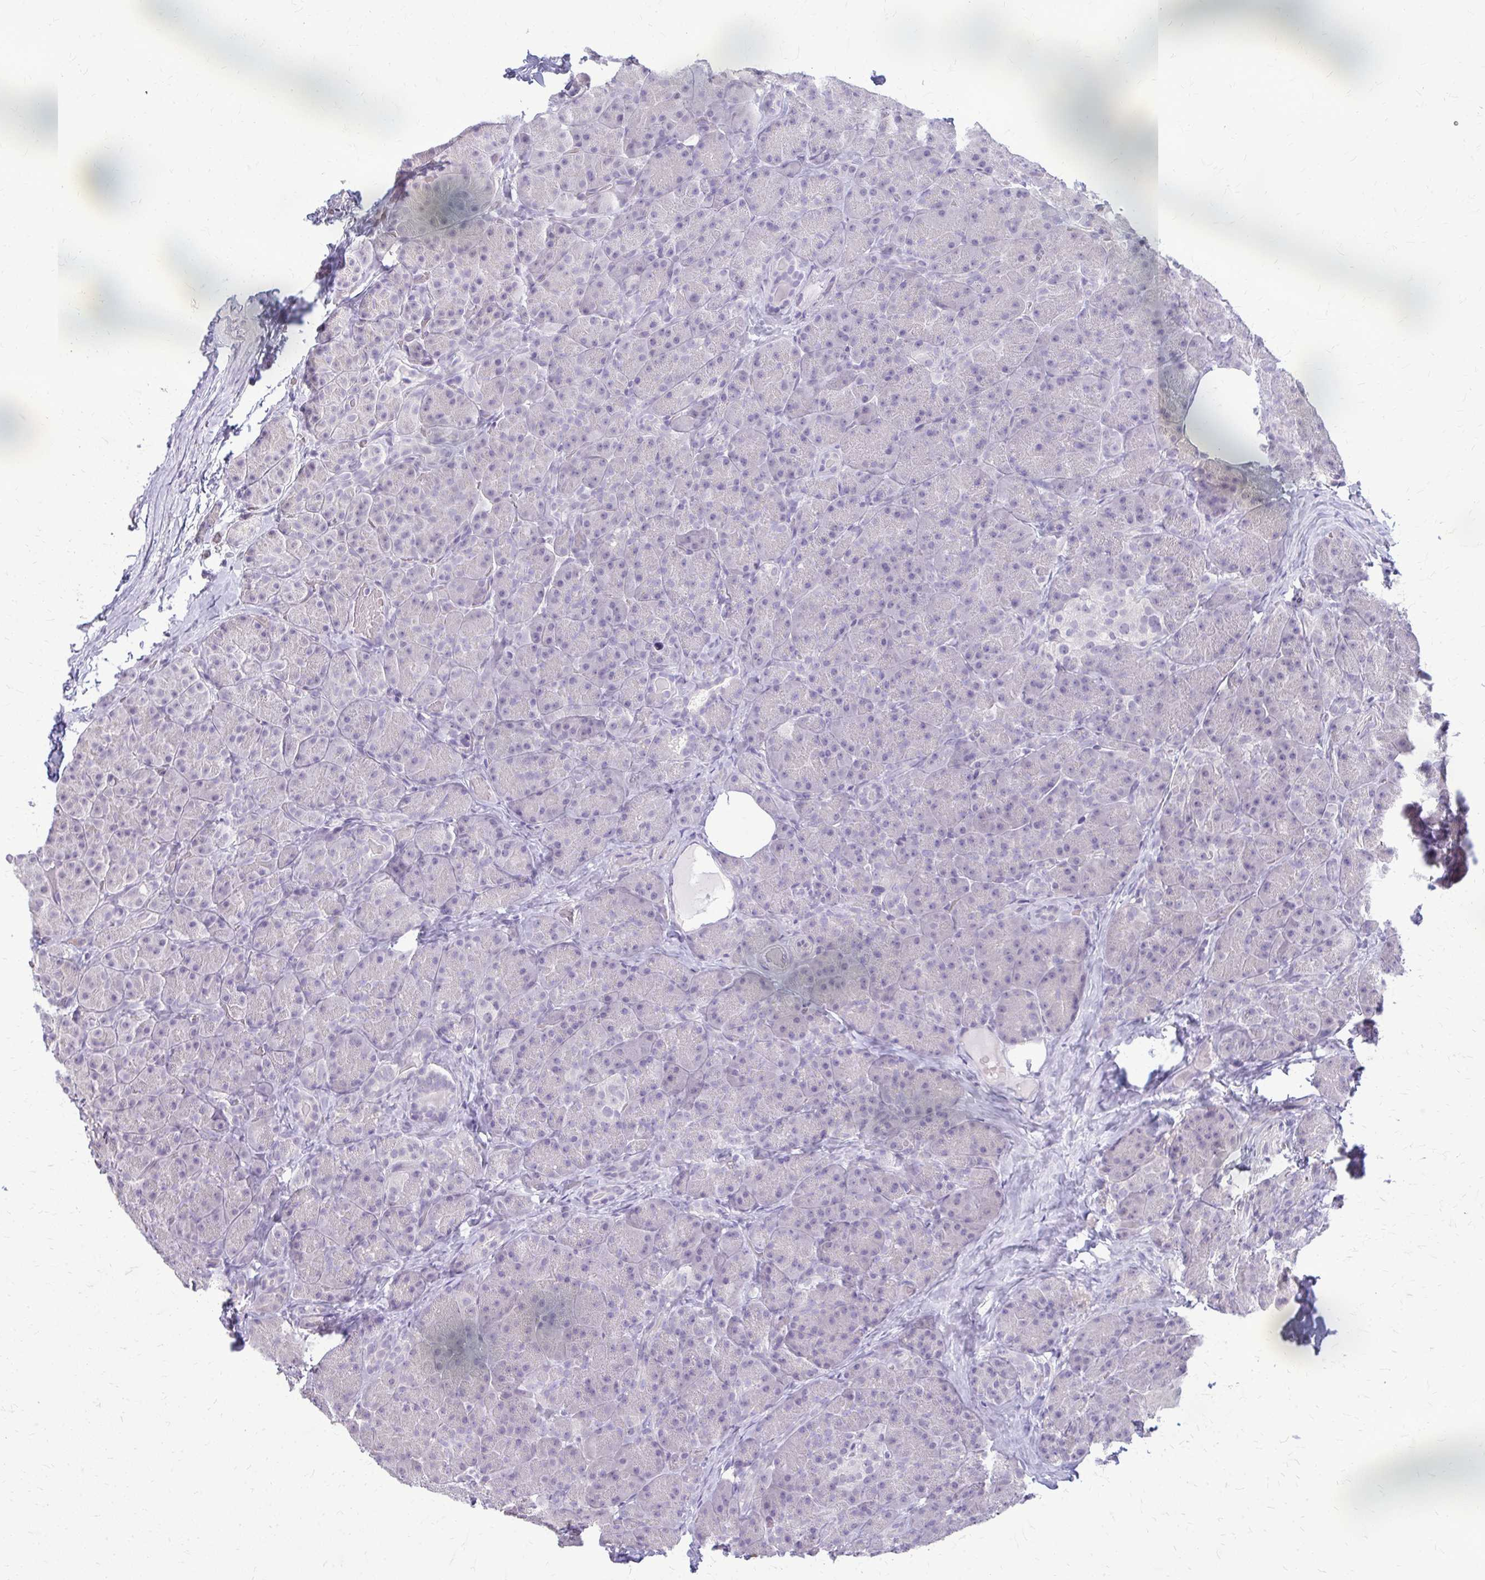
{"staining": {"intensity": "negative", "quantity": "none", "location": "none"}, "tissue": "pancreas", "cell_type": "Exocrine glandular cells", "image_type": "normal", "snomed": [{"axis": "morphology", "description": "Normal tissue, NOS"}, {"axis": "topography", "description": "Pancreas"}], "caption": "IHC image of benign pancreas: human pancreas stained with DAB (3,3'-diaminobenzidine) shows no significant protein positivity in exocrine glandular cells. (DAB (3,3'-diaminobenzidine) immunohistochemistry (IHC), high magnification).", "gene": "PLCB1", "patient": {"sex": "male", "age": 57}}